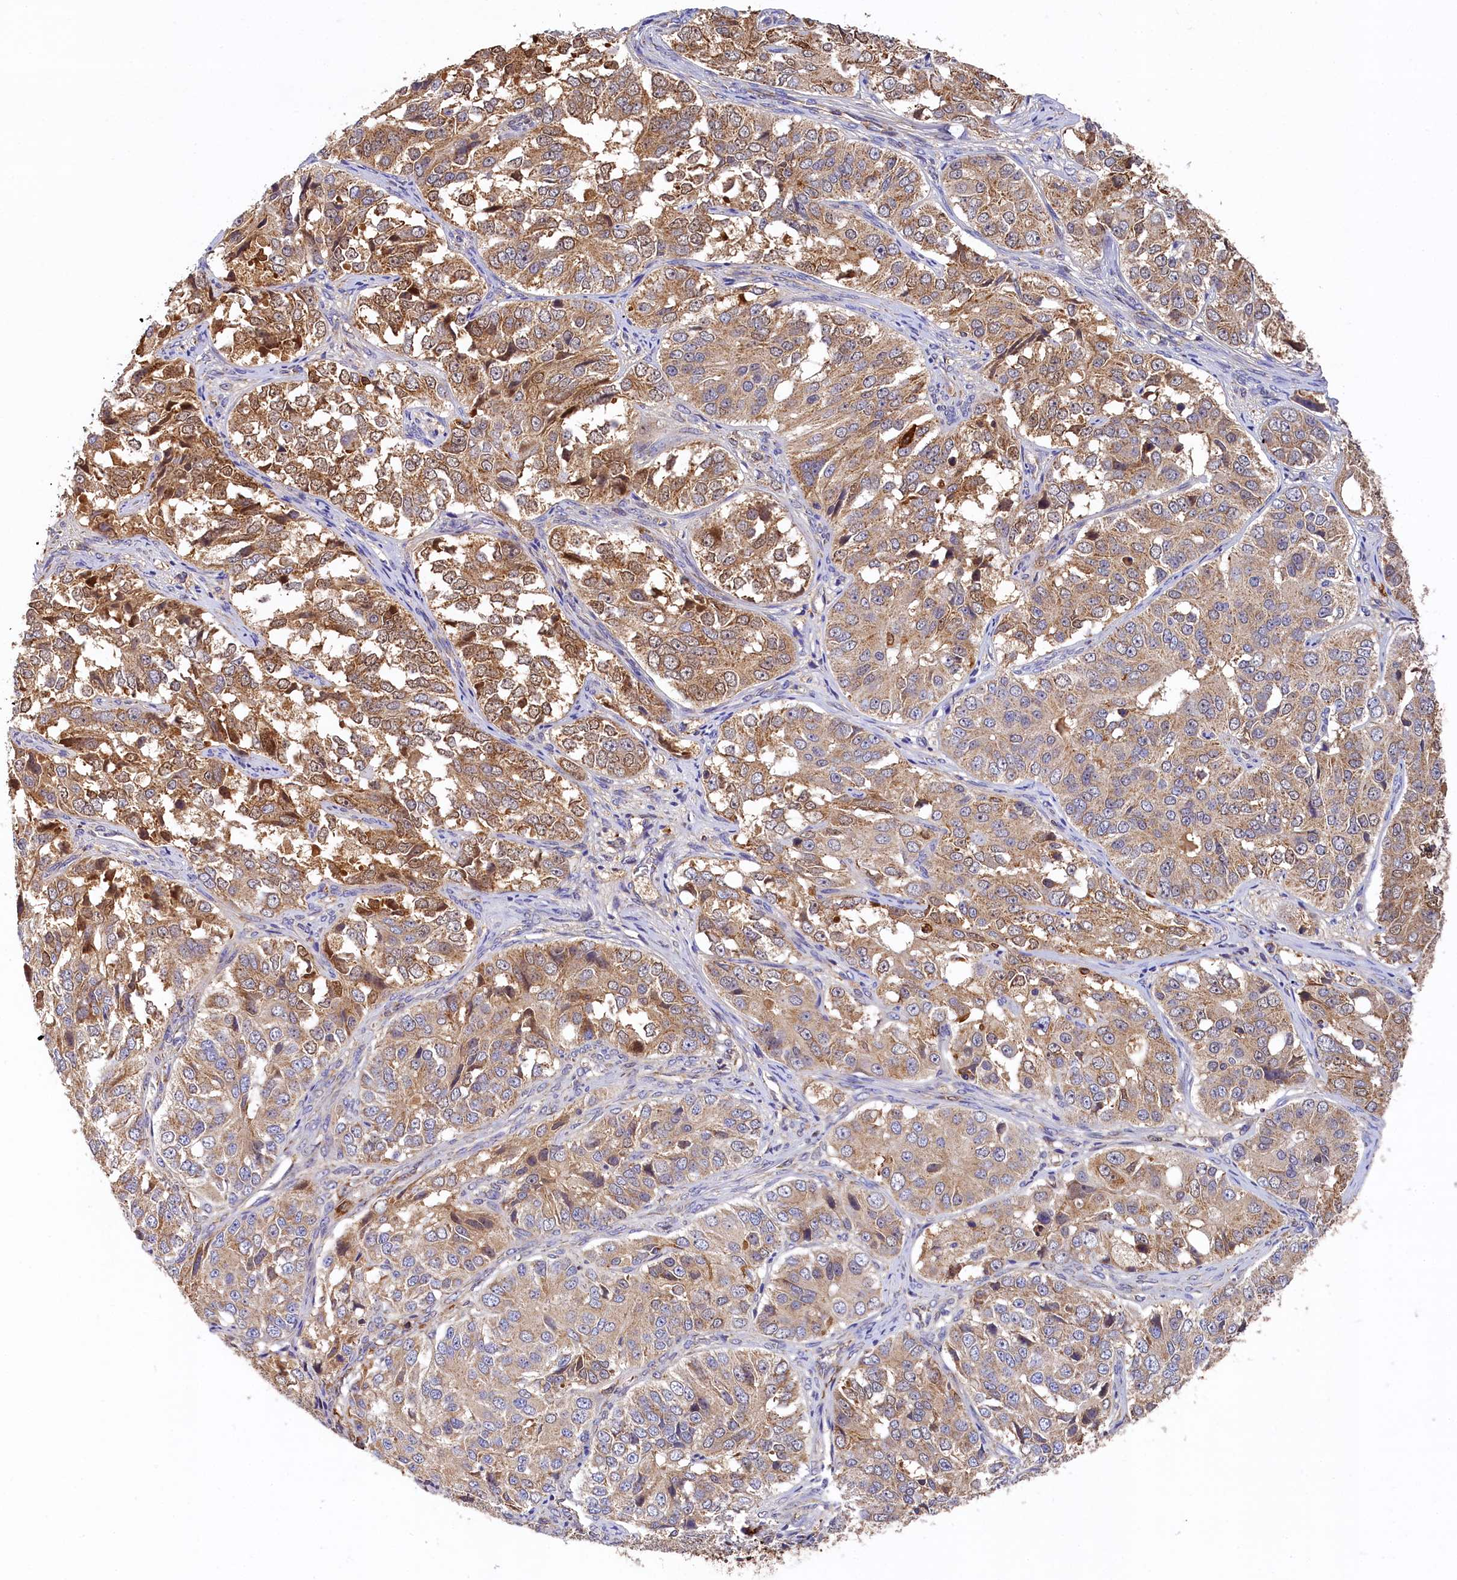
{"staining": {"intensity": "moderate", "quantity": ">75%", "location": "cytoplasmic/membranous"}, "tissue": "ovarian cancer", "cell_type": "Tumor cells", "image_type": "cancer", "snomed": [{"axis": "morphology", "description": "Carcinoma, endometroid"}, {"axis": "topography", "description": "Ovary"}], "caption": "Moderate cytoplasmic/membranous protein expression is present in approximately >75% of tumor cells in ovarian cancer.", "gene": "SEC31B", "patient": {"sex": "female", "age": 51}}